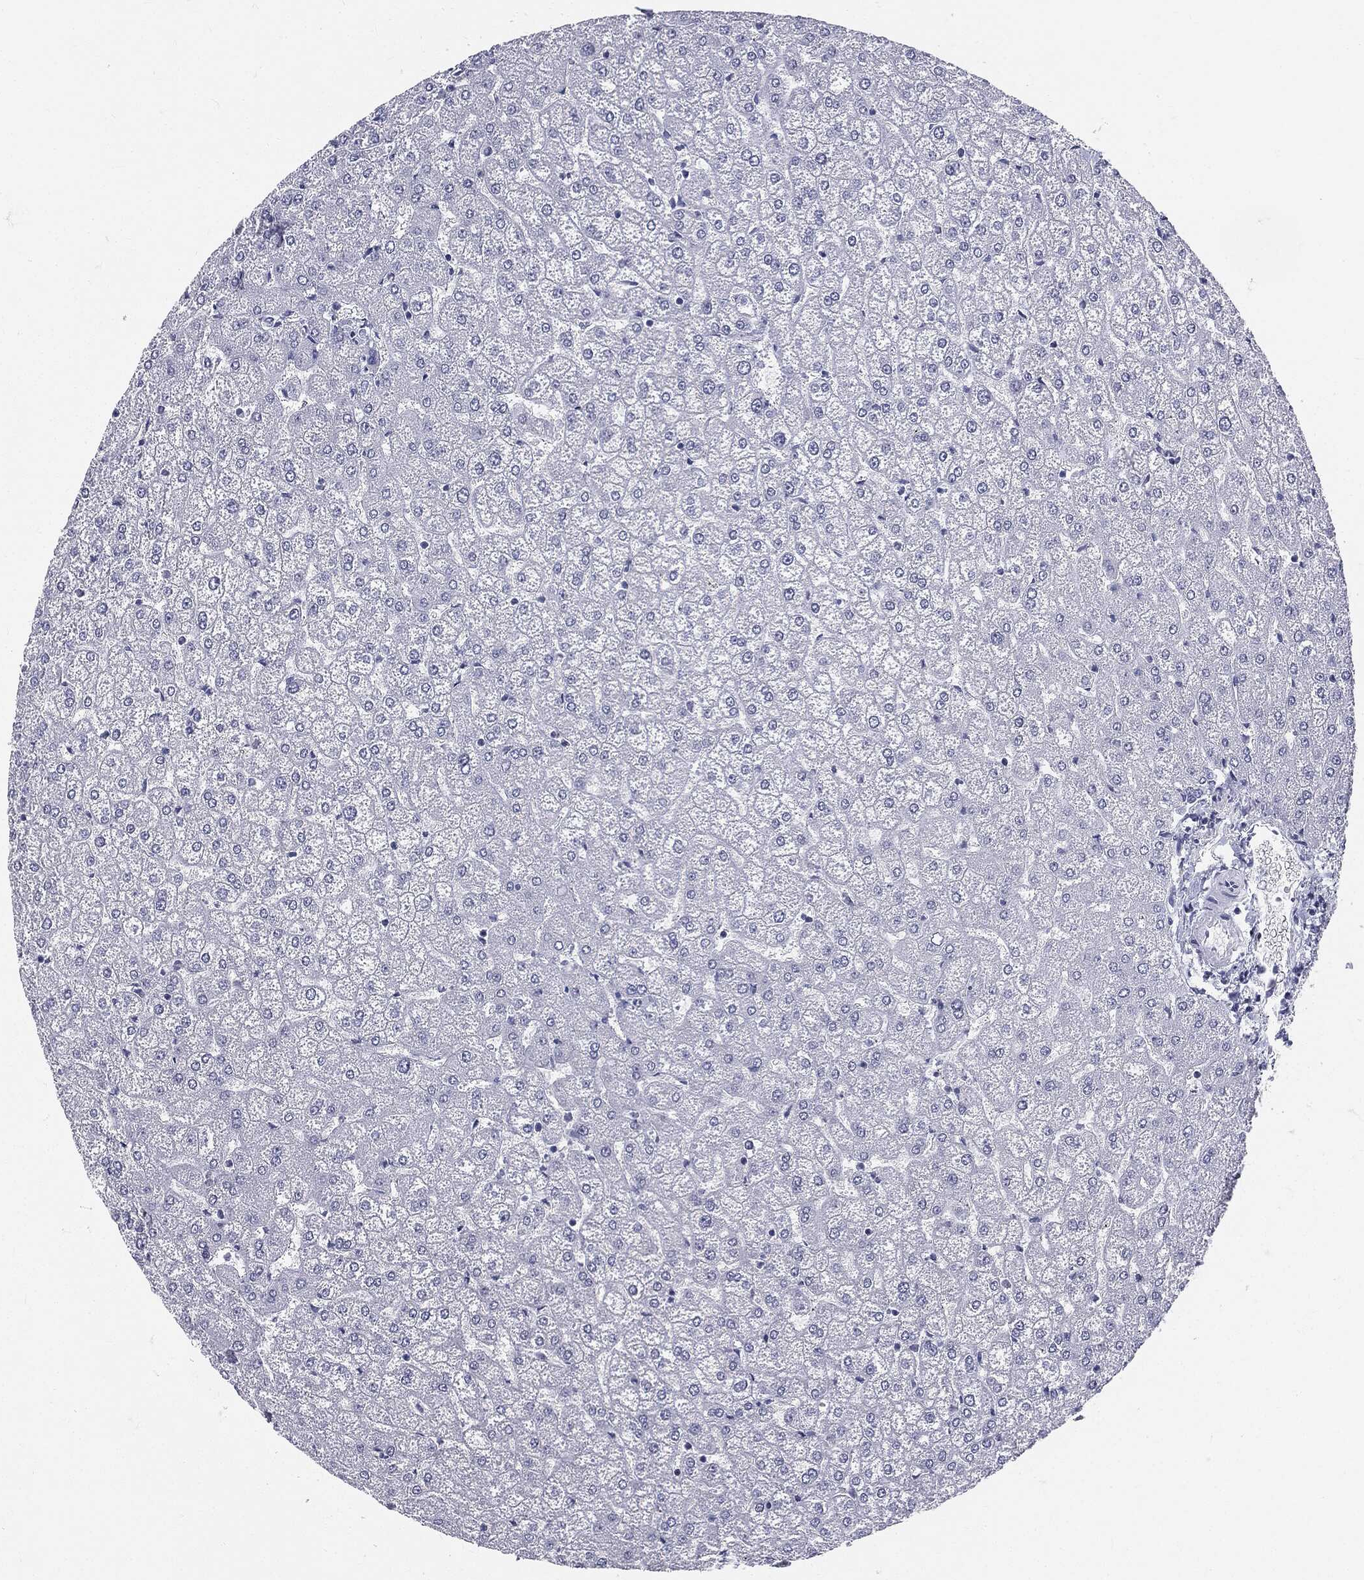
{"staining": {"intensity": "negative", "quantity": "none", "location": "none"}, "tissue": "liver", "cell_type": "Cholangiocytes", "image_type": "normal", "snomed": [{"axis": "morphology", "description": "Normal tissue, NOS"}, {"axis": "topography", "description": "Liver"}], "caption": "The micrograph displays no significant positivity in cholangiocytes of liver.", "gene": "MLLT10", "patient": {"sex": "female", "age": 32}}